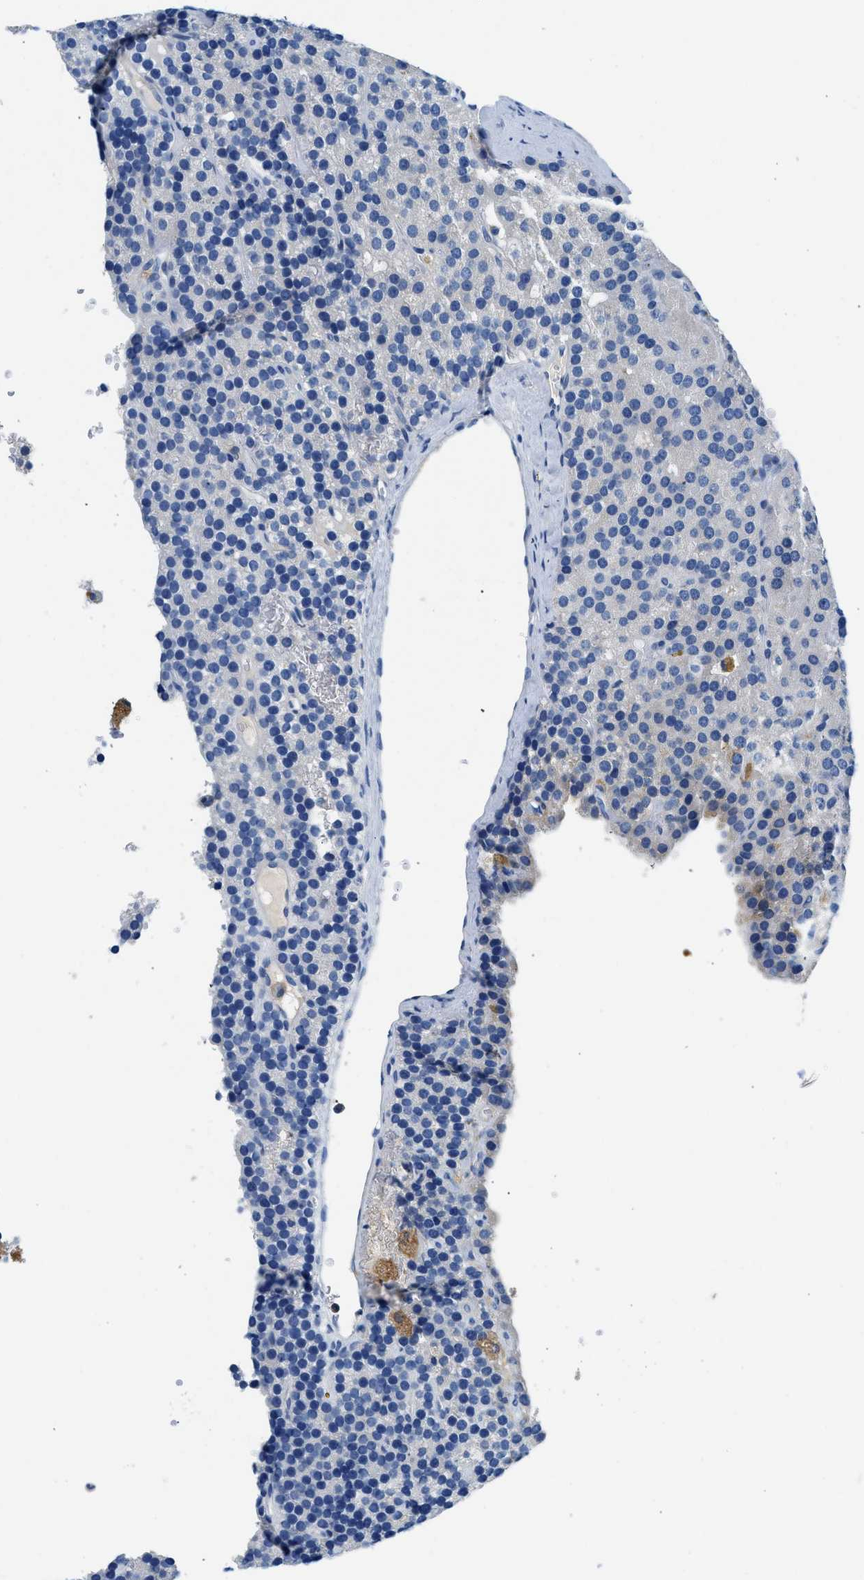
{"staining": {"intensity": "negative", "quantity": "none", "location": "none"}, "tissue": "parathyroid gland", "cell_type": "Glandular cells", "image_type": "normal", "snomed": [{"axis": "morphology", "description": "Normal tissue, NOS"}, {"axis": "morphology", "description": "Adenoma, NOS"}, {"axis": "topography", "description": "Parathyroid gland"}], "caption": "Immunohistochemistry (IHC) photomicrograph of unremarkable parathyroid gland: parathyroid gland stained with DAB displays no significant protein expression in glandular cells. (Brightfield microscopy of DAB immunohistochemistry at high magnification).", "gene": "FADS6", "patient": {"sex": "female", "age": 86}}